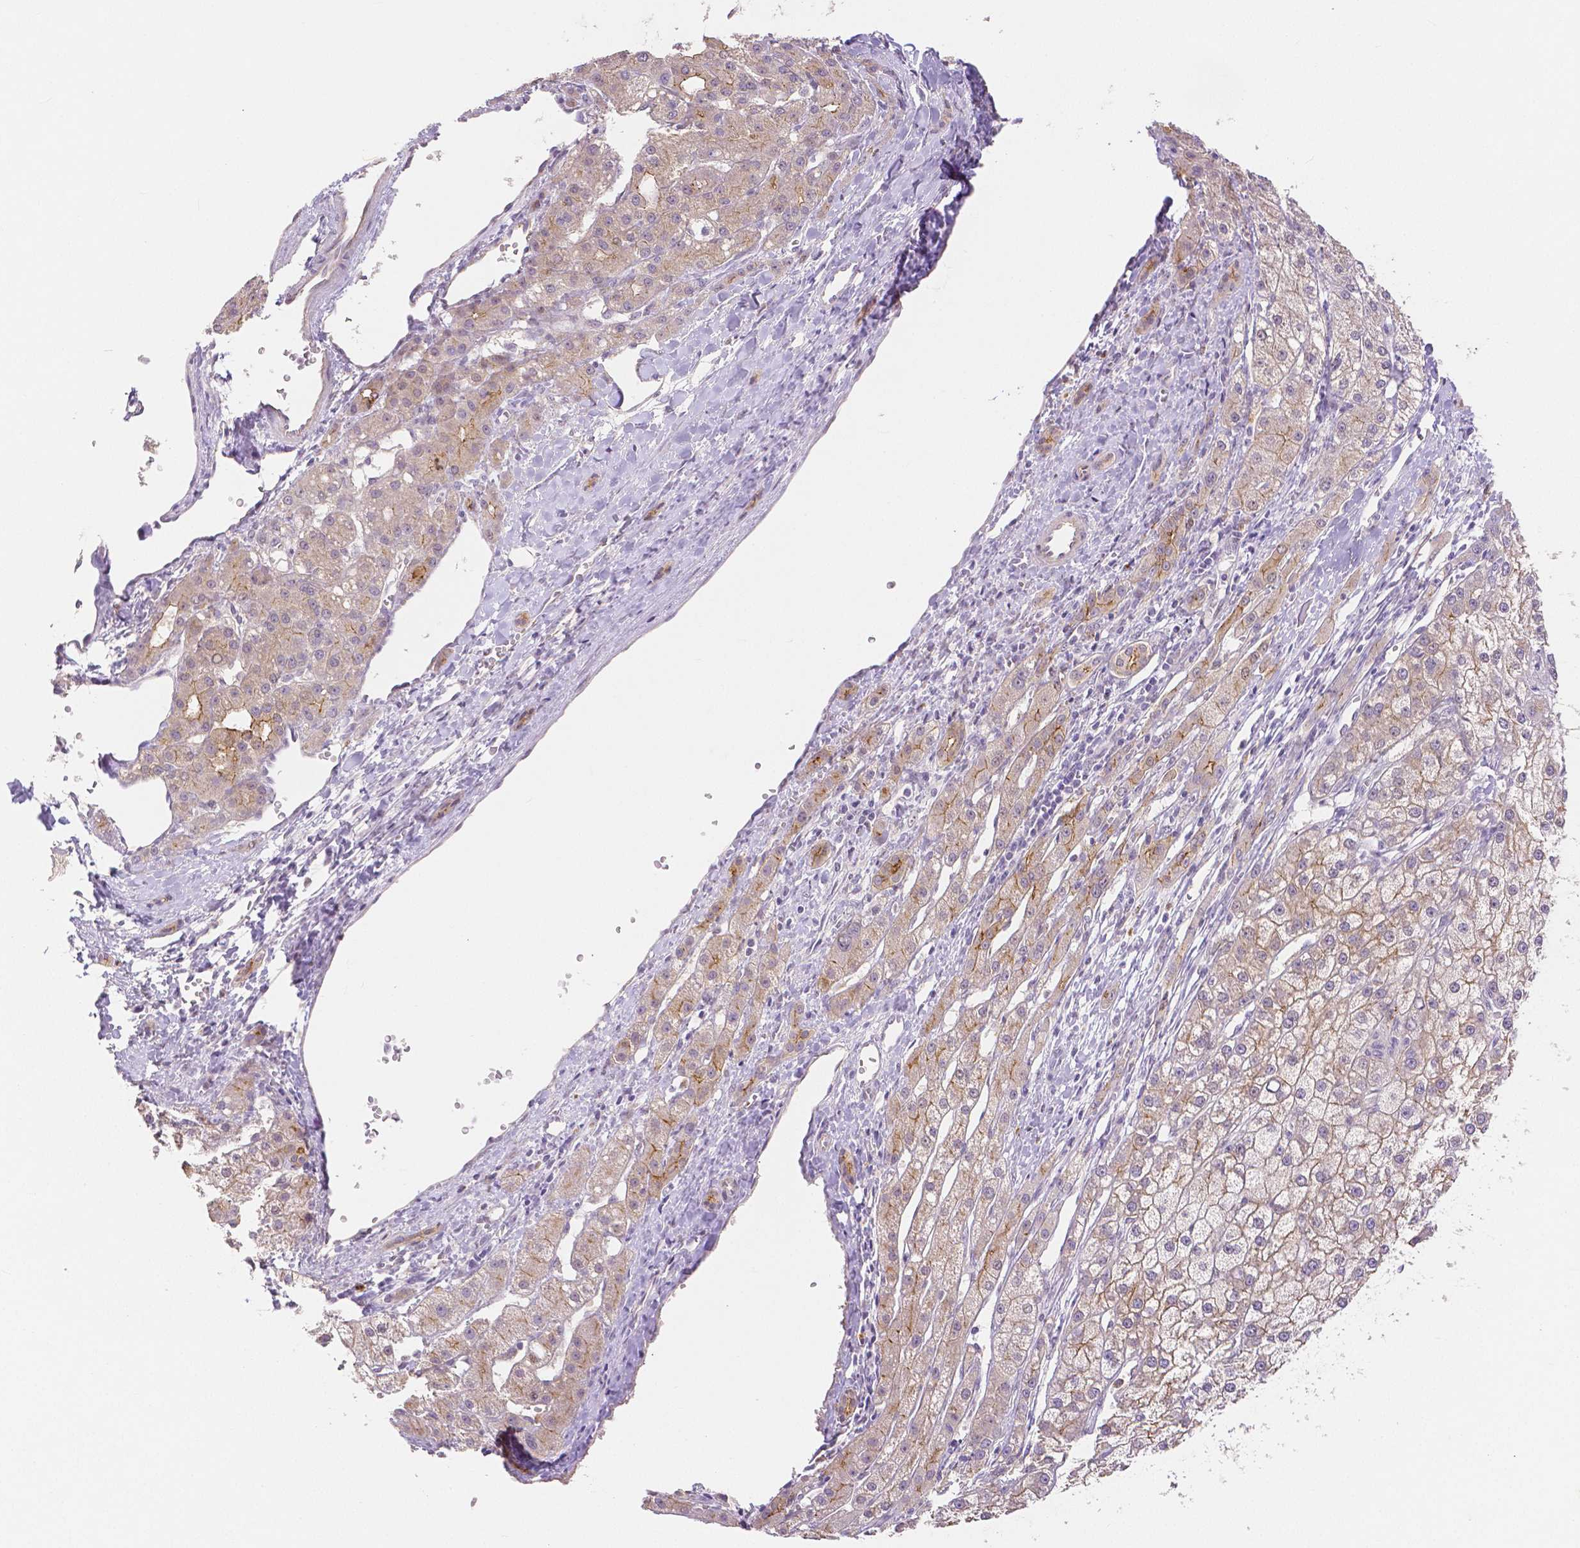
{"staining": {"intensity": "weak", "quantity": "25%-75%", "location": "cytoplasmic/membranous"}, "tissue": "liver cancer", "cell_type": "Tumor cells", "image_type": "cancer", "snomed": [{"axis": "morphology", "description": "Carcinoma, Hepatocellular, NOS"}, {"axis": "topography", "description": "Liver"}], "caption": "Immunohistochemical staining of human liver cancer shows weak cytoplasmic/membranous protein staining in approximately 25%-75% of tumor cells. (DAB (3,3'-diaminobenzidine) = brown stain, brightfield microscopy at high magnification).", "gene": "OCLN", "patient": {"sex": "male", "age": 67}}